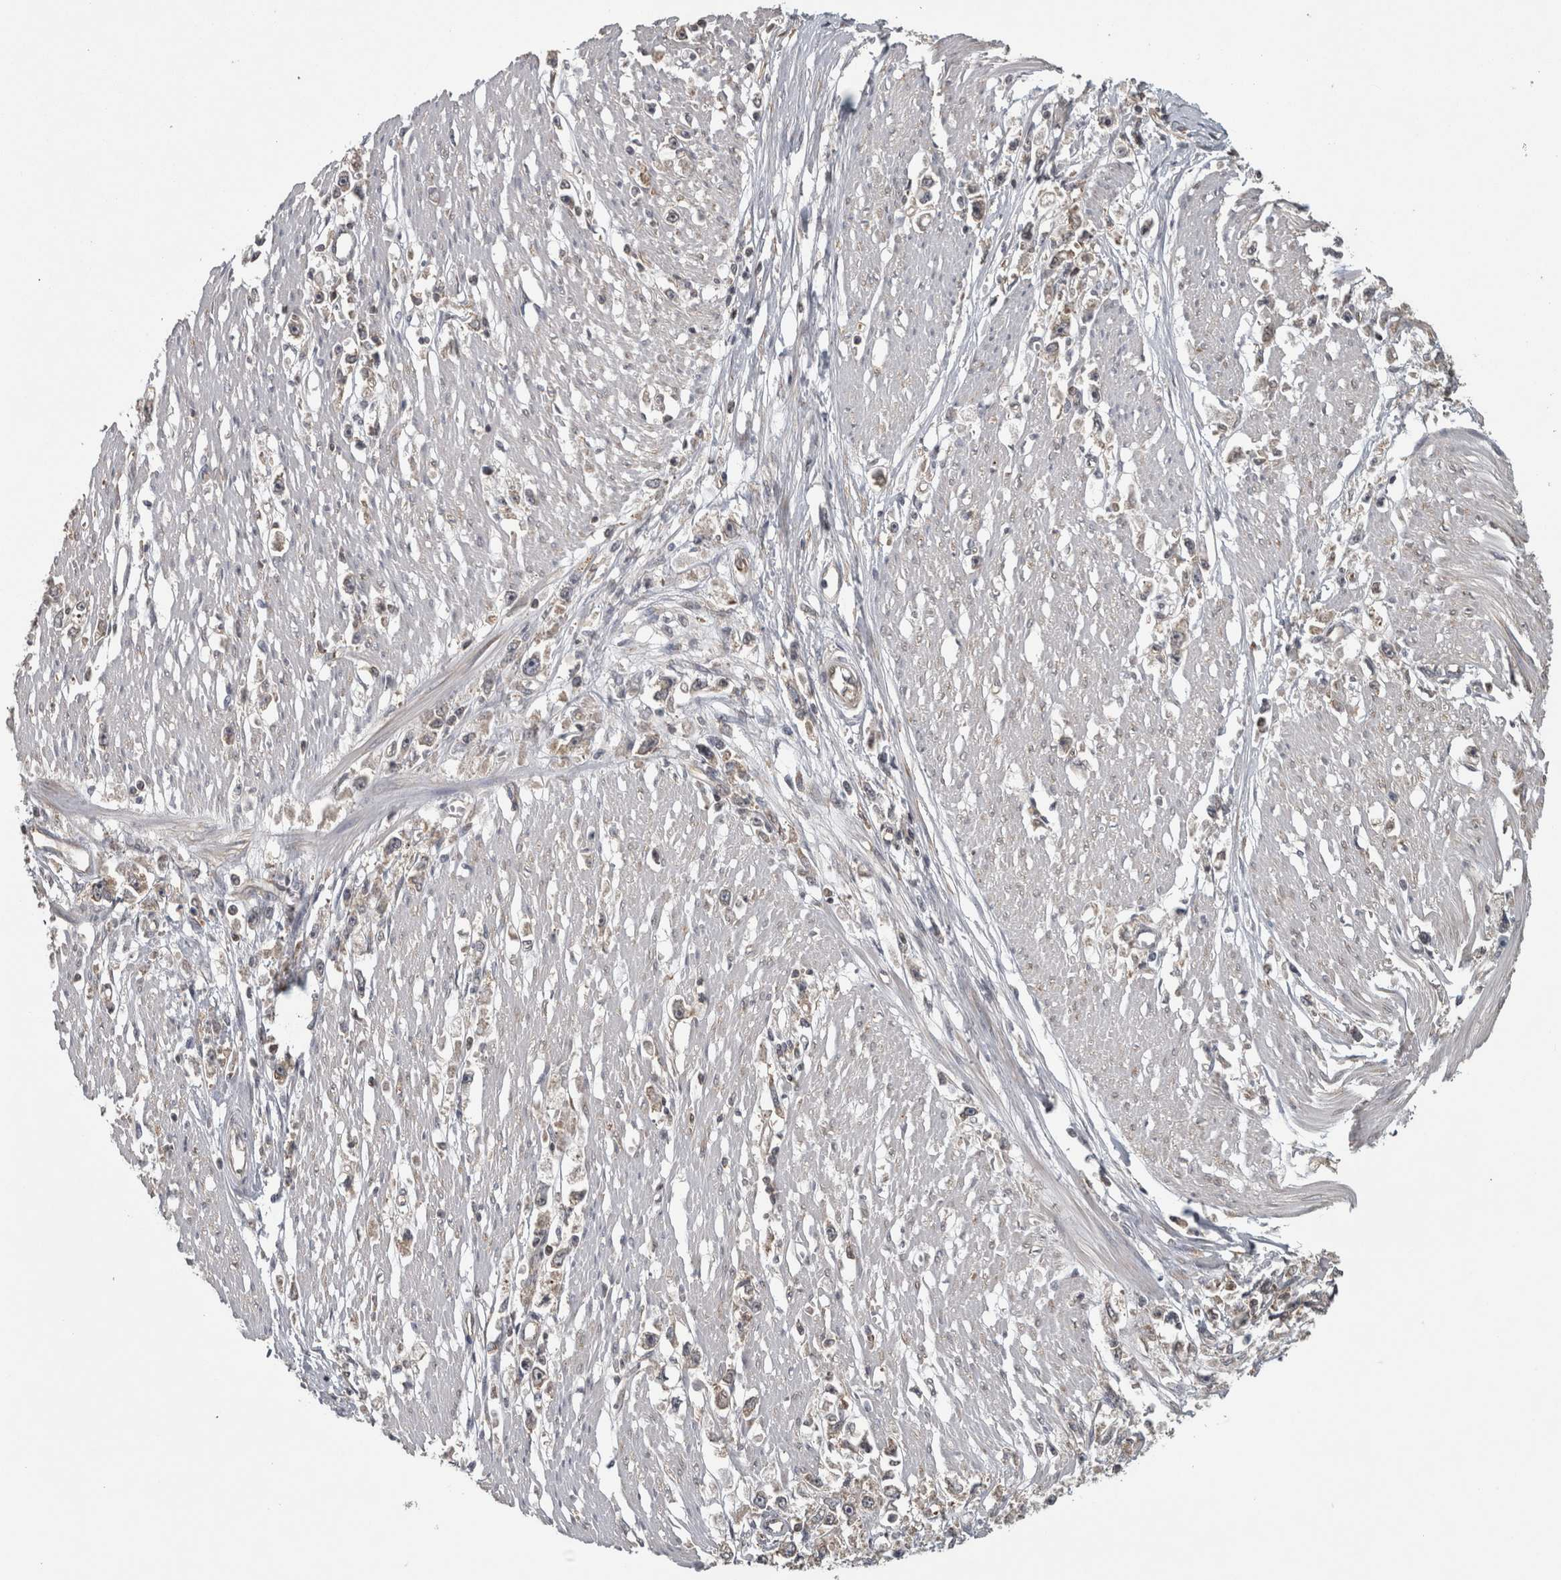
{"staining": {"intensity": "weak", "quantity": "<25%", "location": "cytoplasmic/membranous"}, "tissue": "stomach cancer", "cell_type": "Tumor cells", "image_type": "cancer", "snomed": [{"axis": "morphology", "description": "Adenocarcinoma, NOS"}, {"axis": "topography", "description": "Stomach"}], "caption": "The immunohistochemistry (IHC) photomicrograph has no significant positivity in tumor cells of adenocarcinoma (stomach) tissue.", "gene": "ATXN2", "patient": {"sex": "female", "age": 59}}